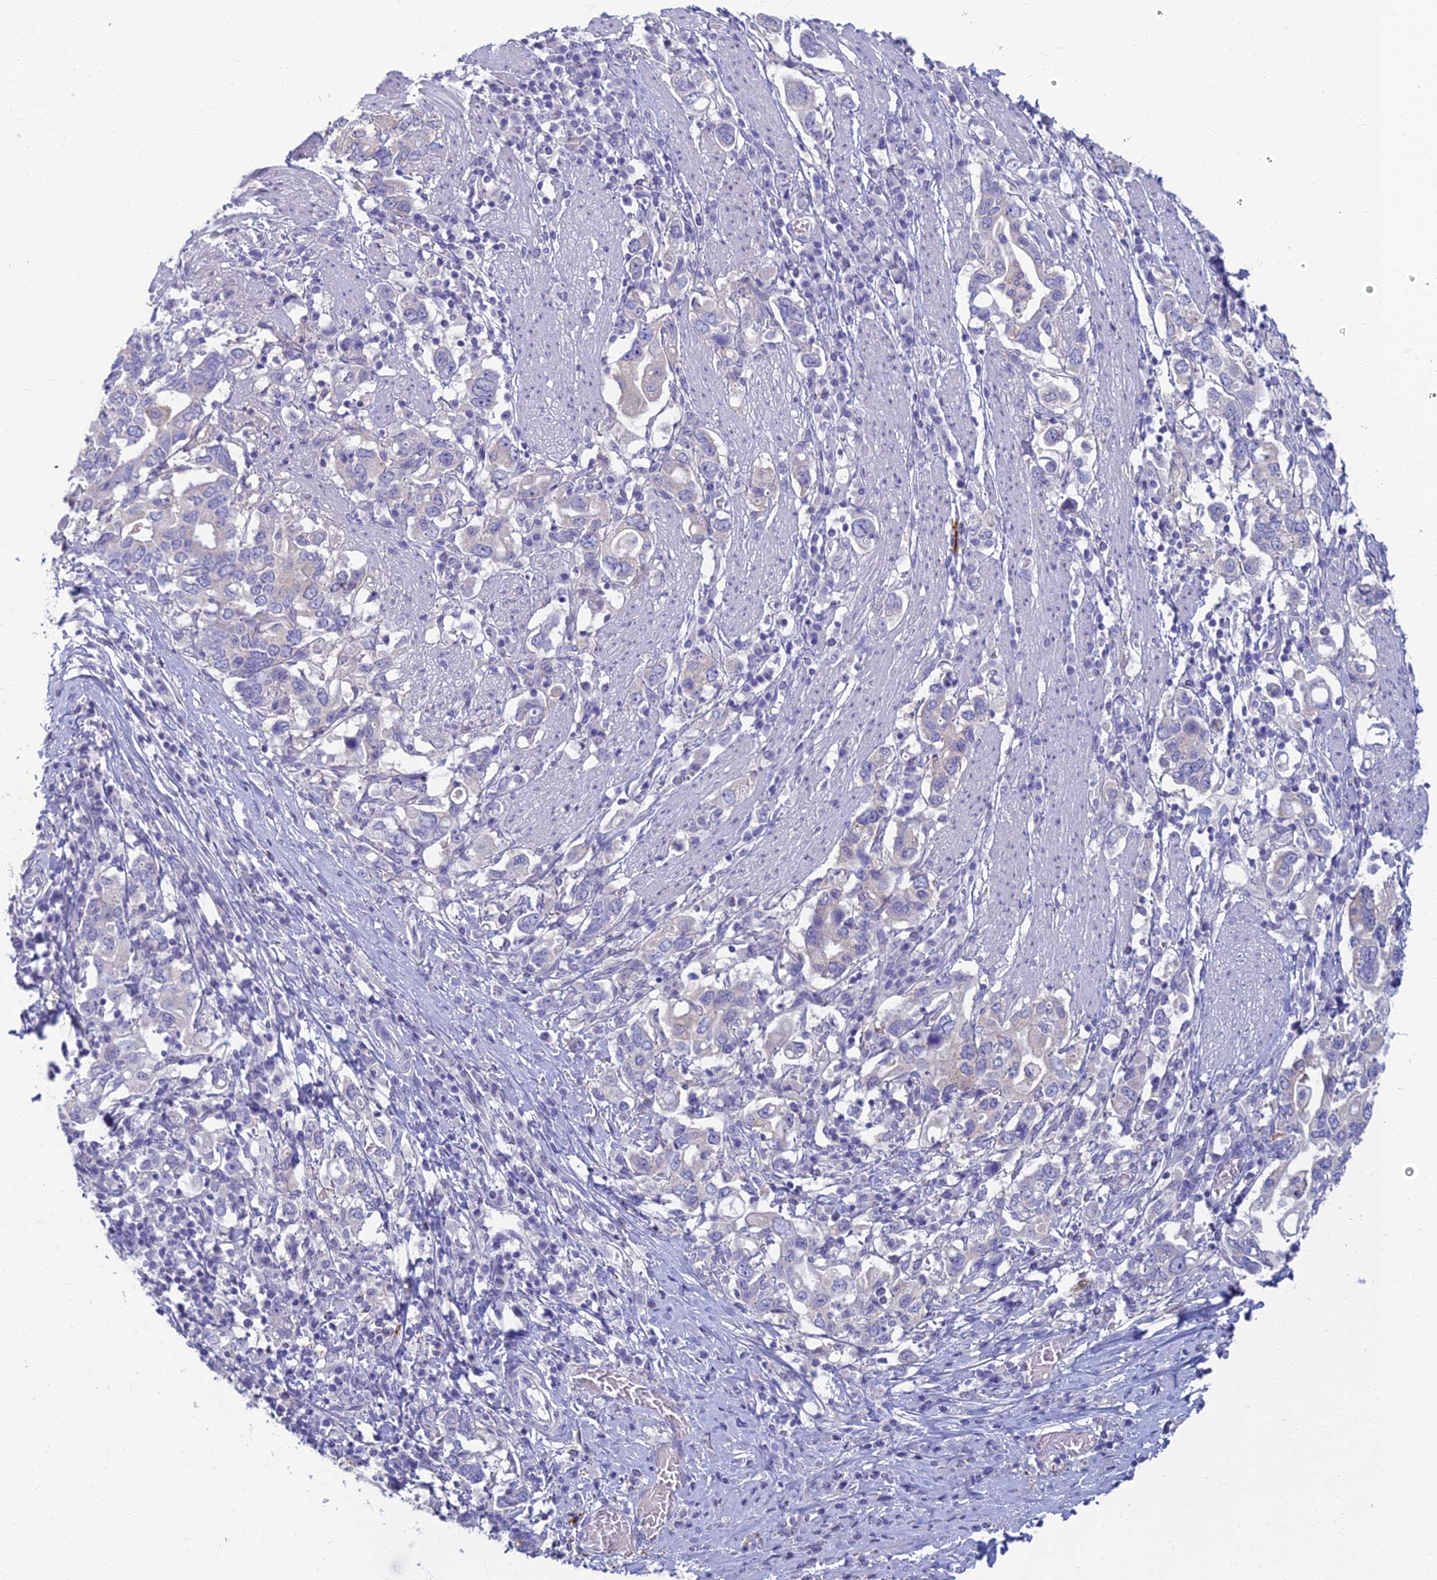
{"staining": {"intensity": "negative", "quantity": "none", "location": "none"}, "tissue": "stomach cancer", "cell_type": "Tumor cells", "image_type": "cancer", "snomed": [{"axis": "morphology", "description": "Adenocarcinoma, NOS"}, {"axis": "topography", "description": "Stomach, upper"}, {"axis": "topography", "description": "Stomach"}], "caption": "Tumor cells are negative for brown protein staining in stomach cancer (adenocarcinoma).", "gene": "NEURL1", "patient": {"sex": "male", "age": 62}}